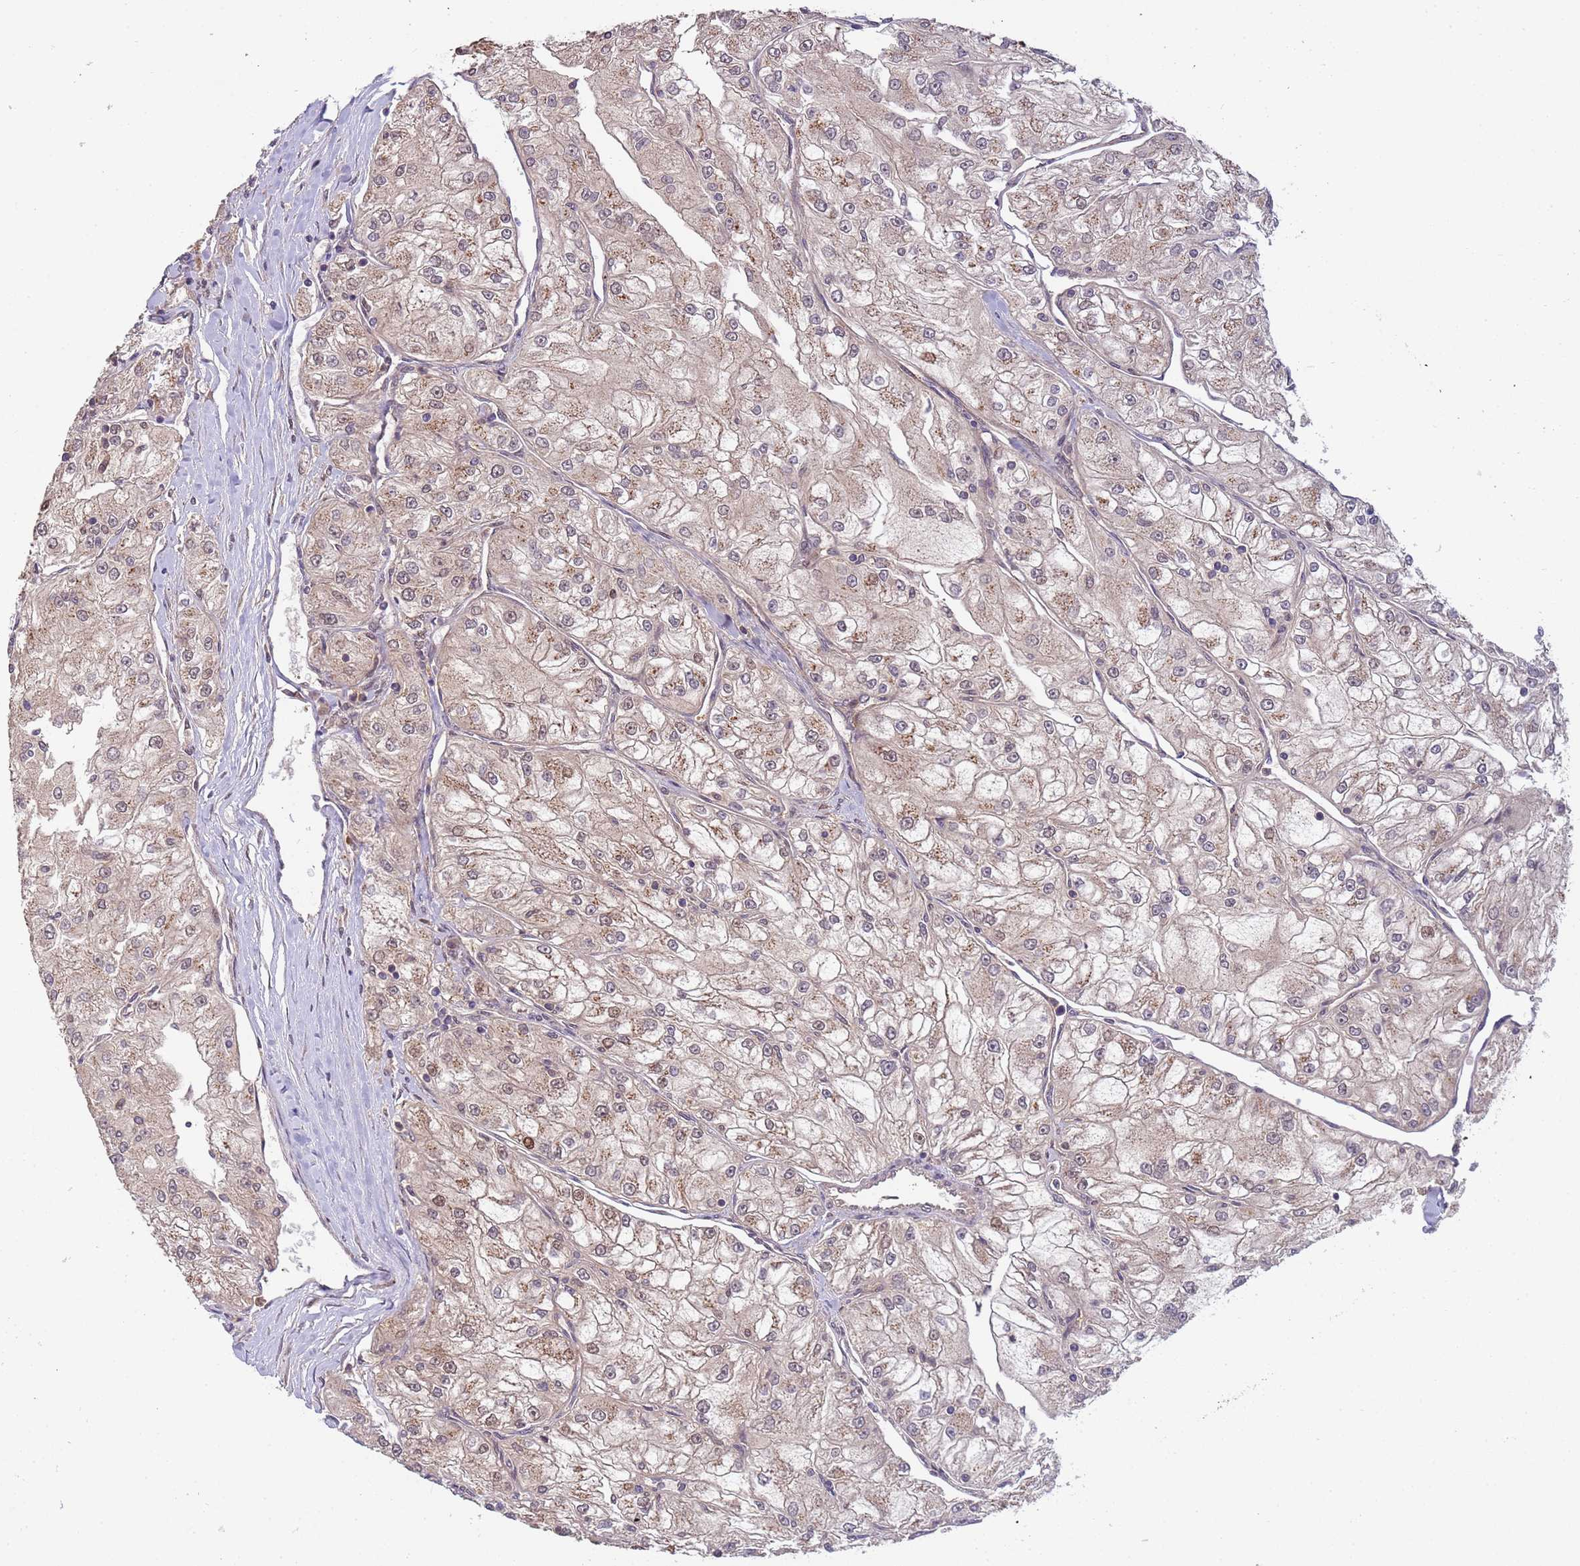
{"staining": {"intensity": "weak", "quantity": "25%-75%", "location": "cytoplasmic/membranous,nuclear"}, "tissue": "renal cancer", "cell_type": "Tumor cells", "image_type": "cancer", "snomed": [{"axis": "morphology", "description": "Adenocarcinoma, NOS"}, {"axis": "topography", "description": "Kidney"}], "caption": "A low amount of weak cytoplasmic/membranous and nuclear expression is identified in approximately 25%-75% of tumor cells in adenocarcinoma (renal) tissue.", "gene": "ZBTB5", "patient": {"sex": "female", "age": 72}}